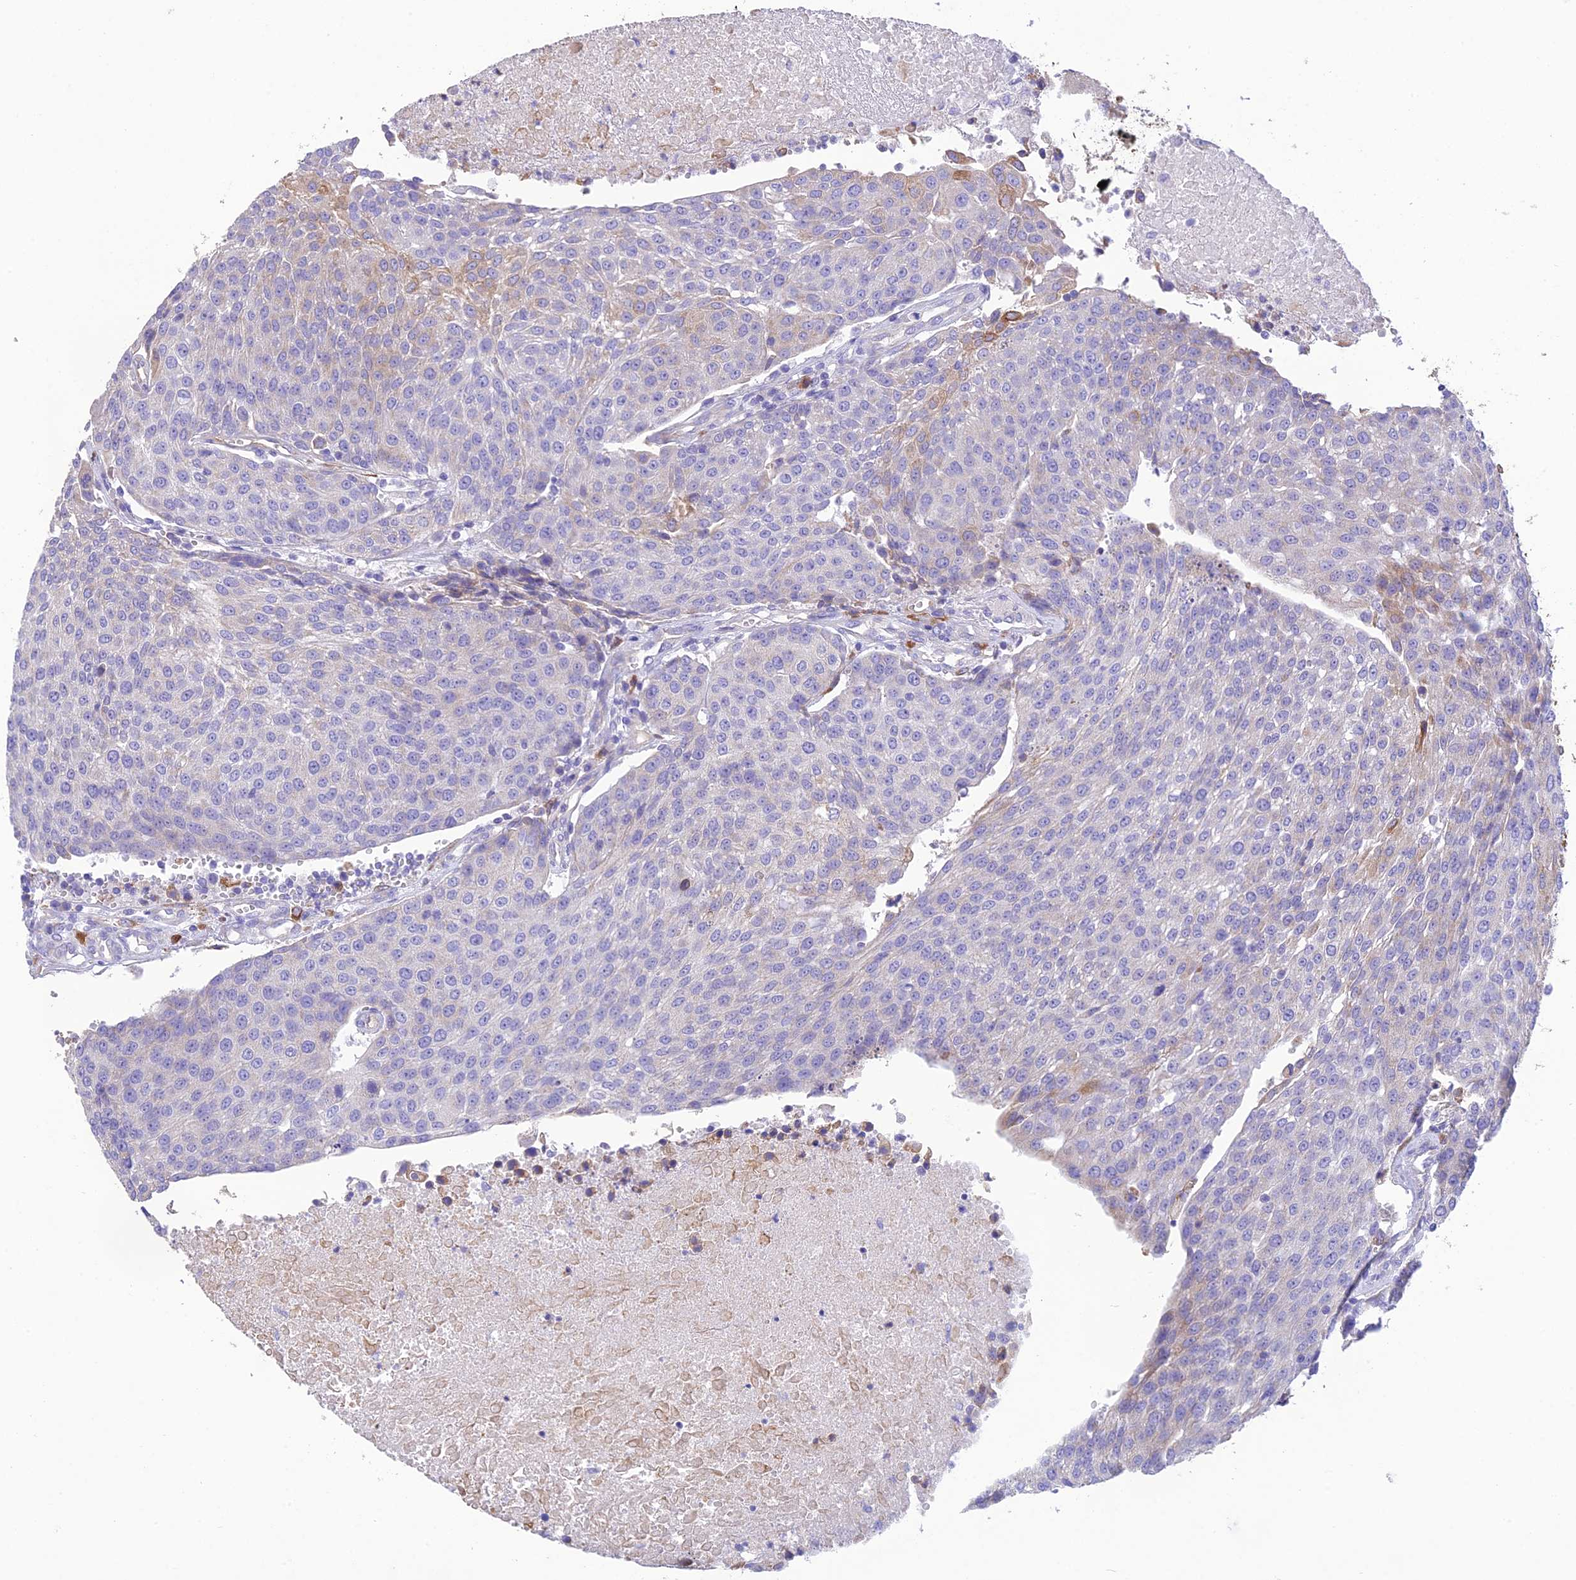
{"staining": {"intensity": "negative", "quantity": "none", "location": "none"}, "tissue": "urothelial cancer", "cell_type": "Tumor cells", "image_type": "cancer", "snomed": [{"axis": "morphology", "description": "Urothelial carcinoma, High grade"}, {"axis": "topography", "description": "Urinary bladder"}], "caption": "Photomicrograph shows no protein positivity in tumor cells of urothelial cancer tissue.", "gene": "HSD17B2", "patient": {"sex": "female", "age": 85}}